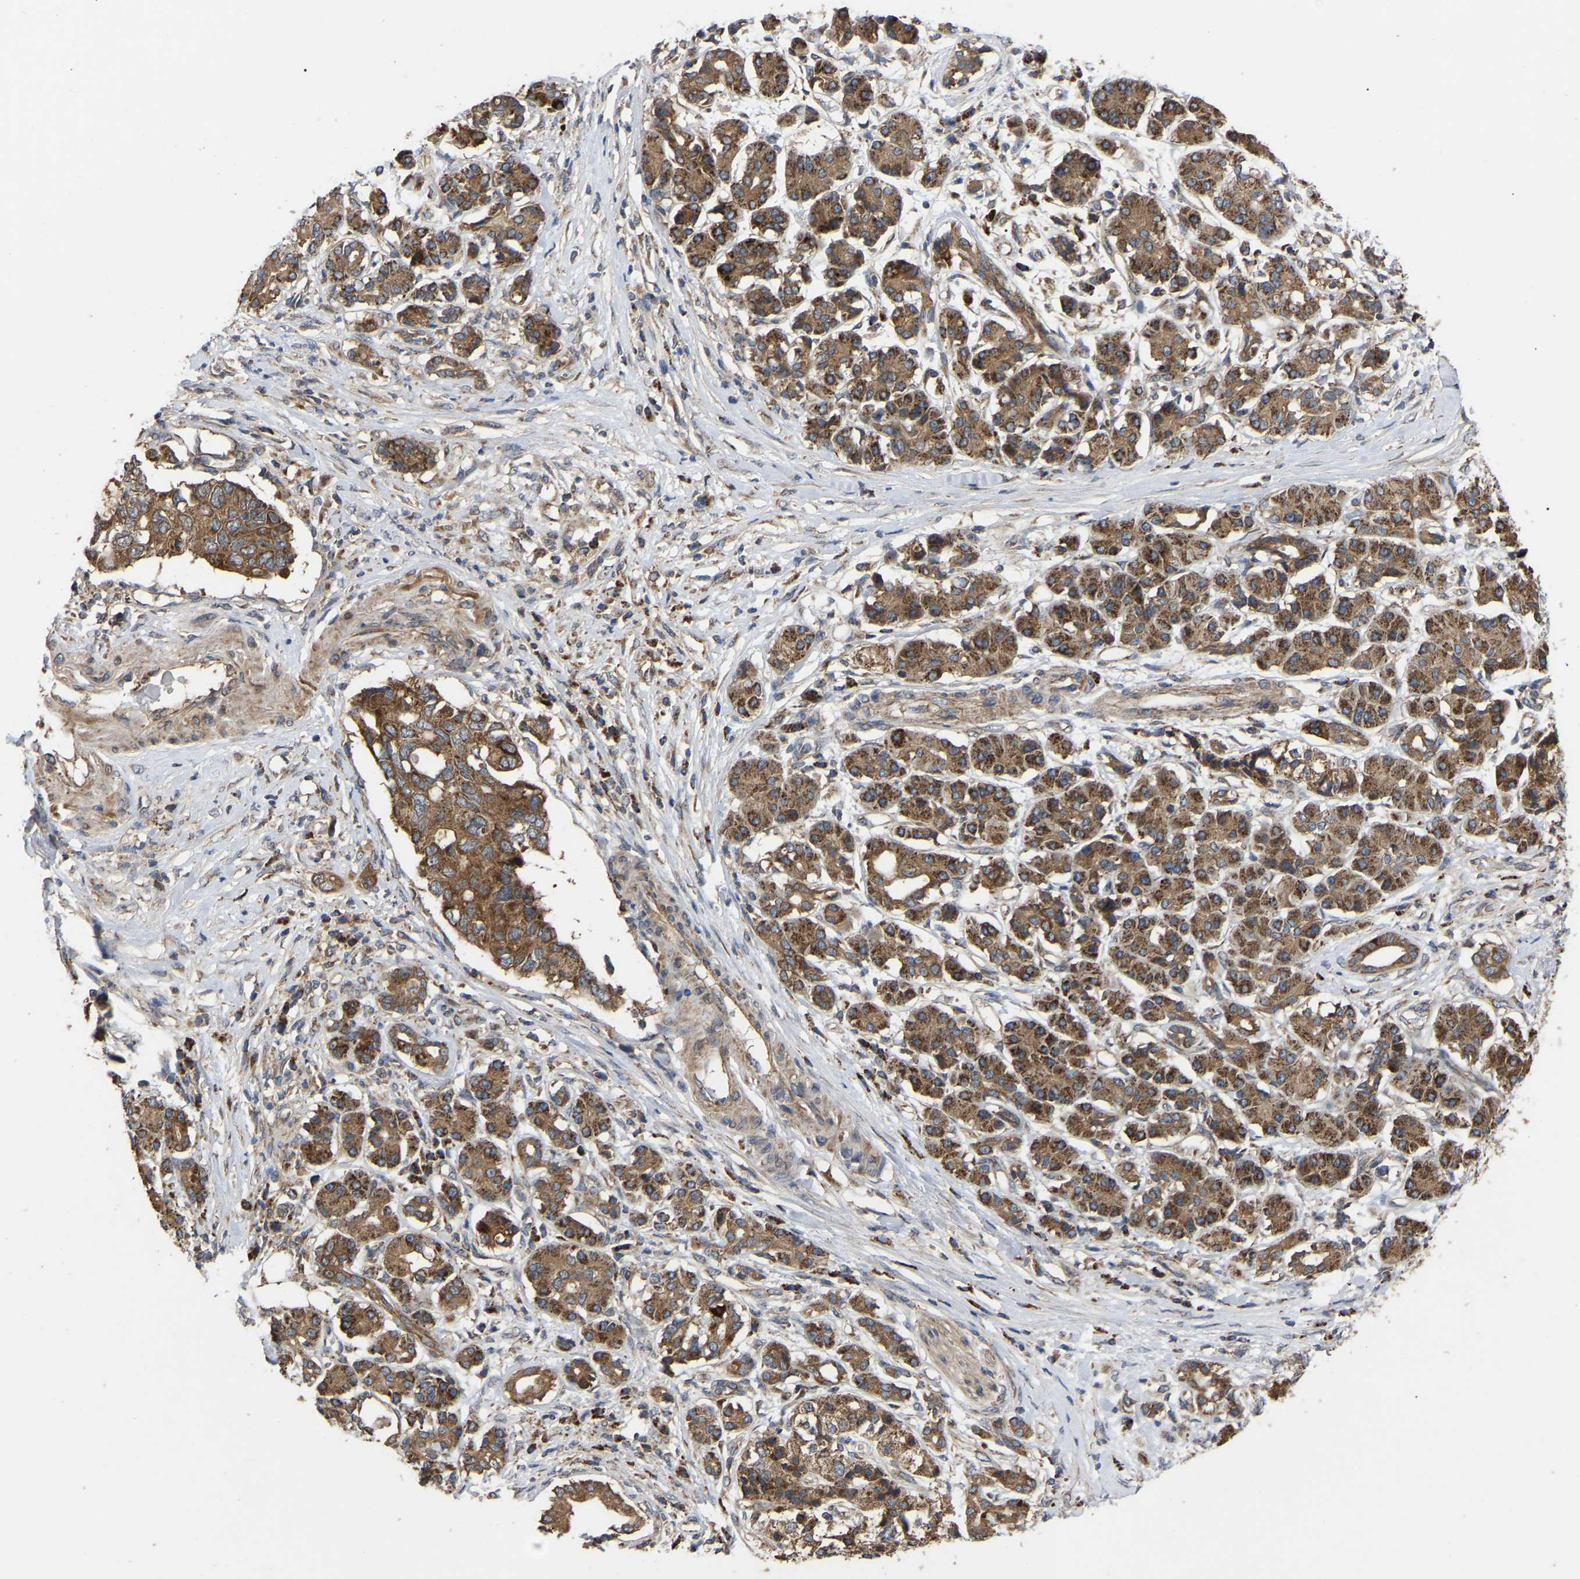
{"staining": {"intensity": "moderate", "quantity": ">75%", "location": "cytoplasmic/membranous"}, "tissue": "pancreatic cancer", "cell_type": "Tumor cells", "image_type": "cancer", "snomed": [{"axis": "morphology", "description": "Adenocarcinoma, NOS"}, {"axis": "topography", "description": "Pancreas"}], "caption": "Protein analysis of pancreatic cancer (adenocarcinoma) tissue shows moderate cytoplasmic/membranous staining in approximately >75% of tumor cells.", "gene": "GCC1", "patient": {"sex": "female", "age": 56}}